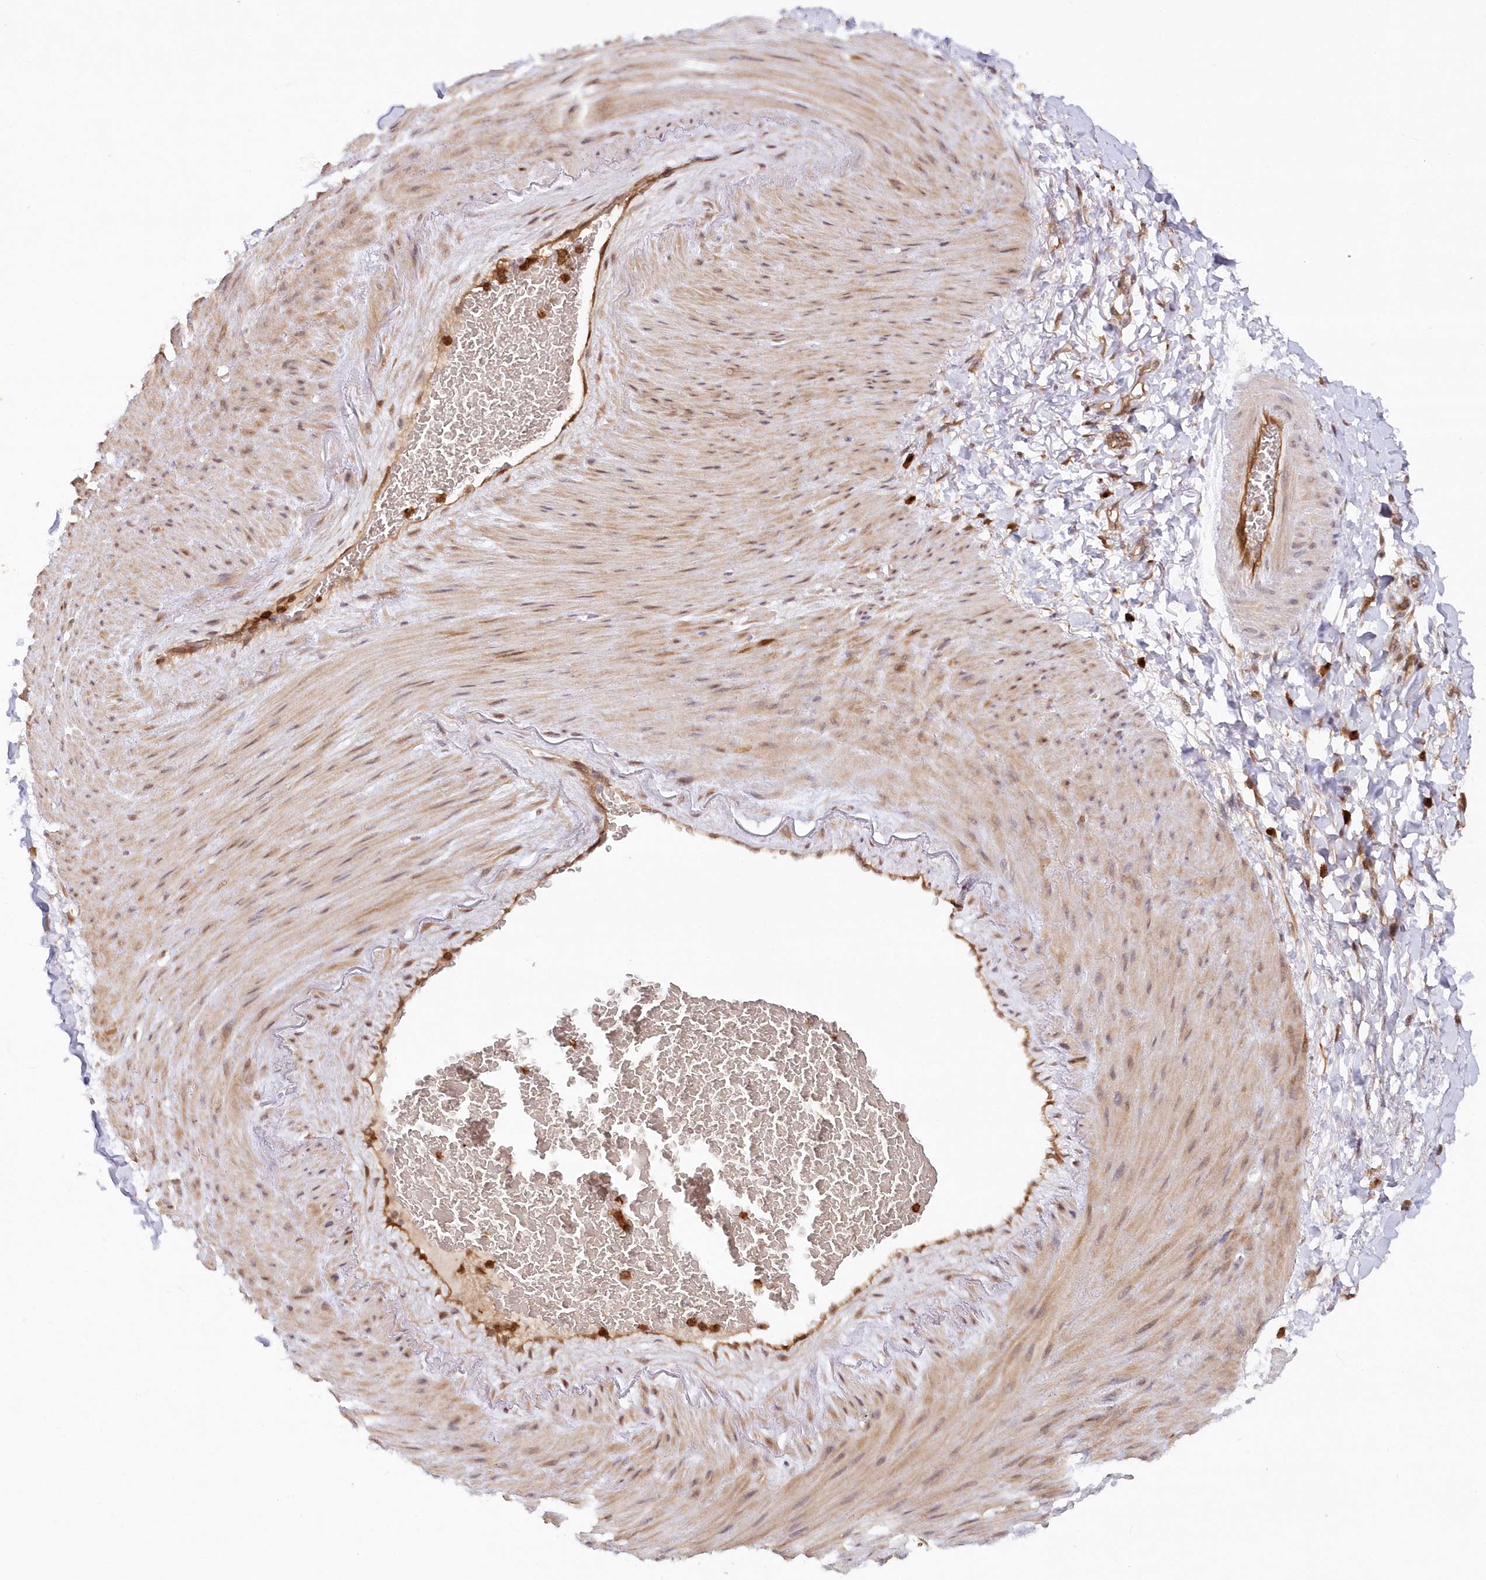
{"staining": {"intensity": "strong", "quantity": ">75%", "location": "cytoplasmic/membranous"}, "tissue": "adipose tissue", "cell_type": "Adipocytes", "image_type": "normal", "snomed": [{"axis": "morphology", "description": "Normal tissue, NOS"}, {"axis": "morphology", "description": "Adenocarcinoma, NOS"}, {"axis": "topography", "description": "Esophagus"}], "caption": "Protein staining by immunohistochemistry exhibits strong cytoplasmic/membranous expression in approximately >75% of adipocytes in normal adipose tissue.", "gene": "GBE1", "patient": {"sex": "male", "age": 62}}